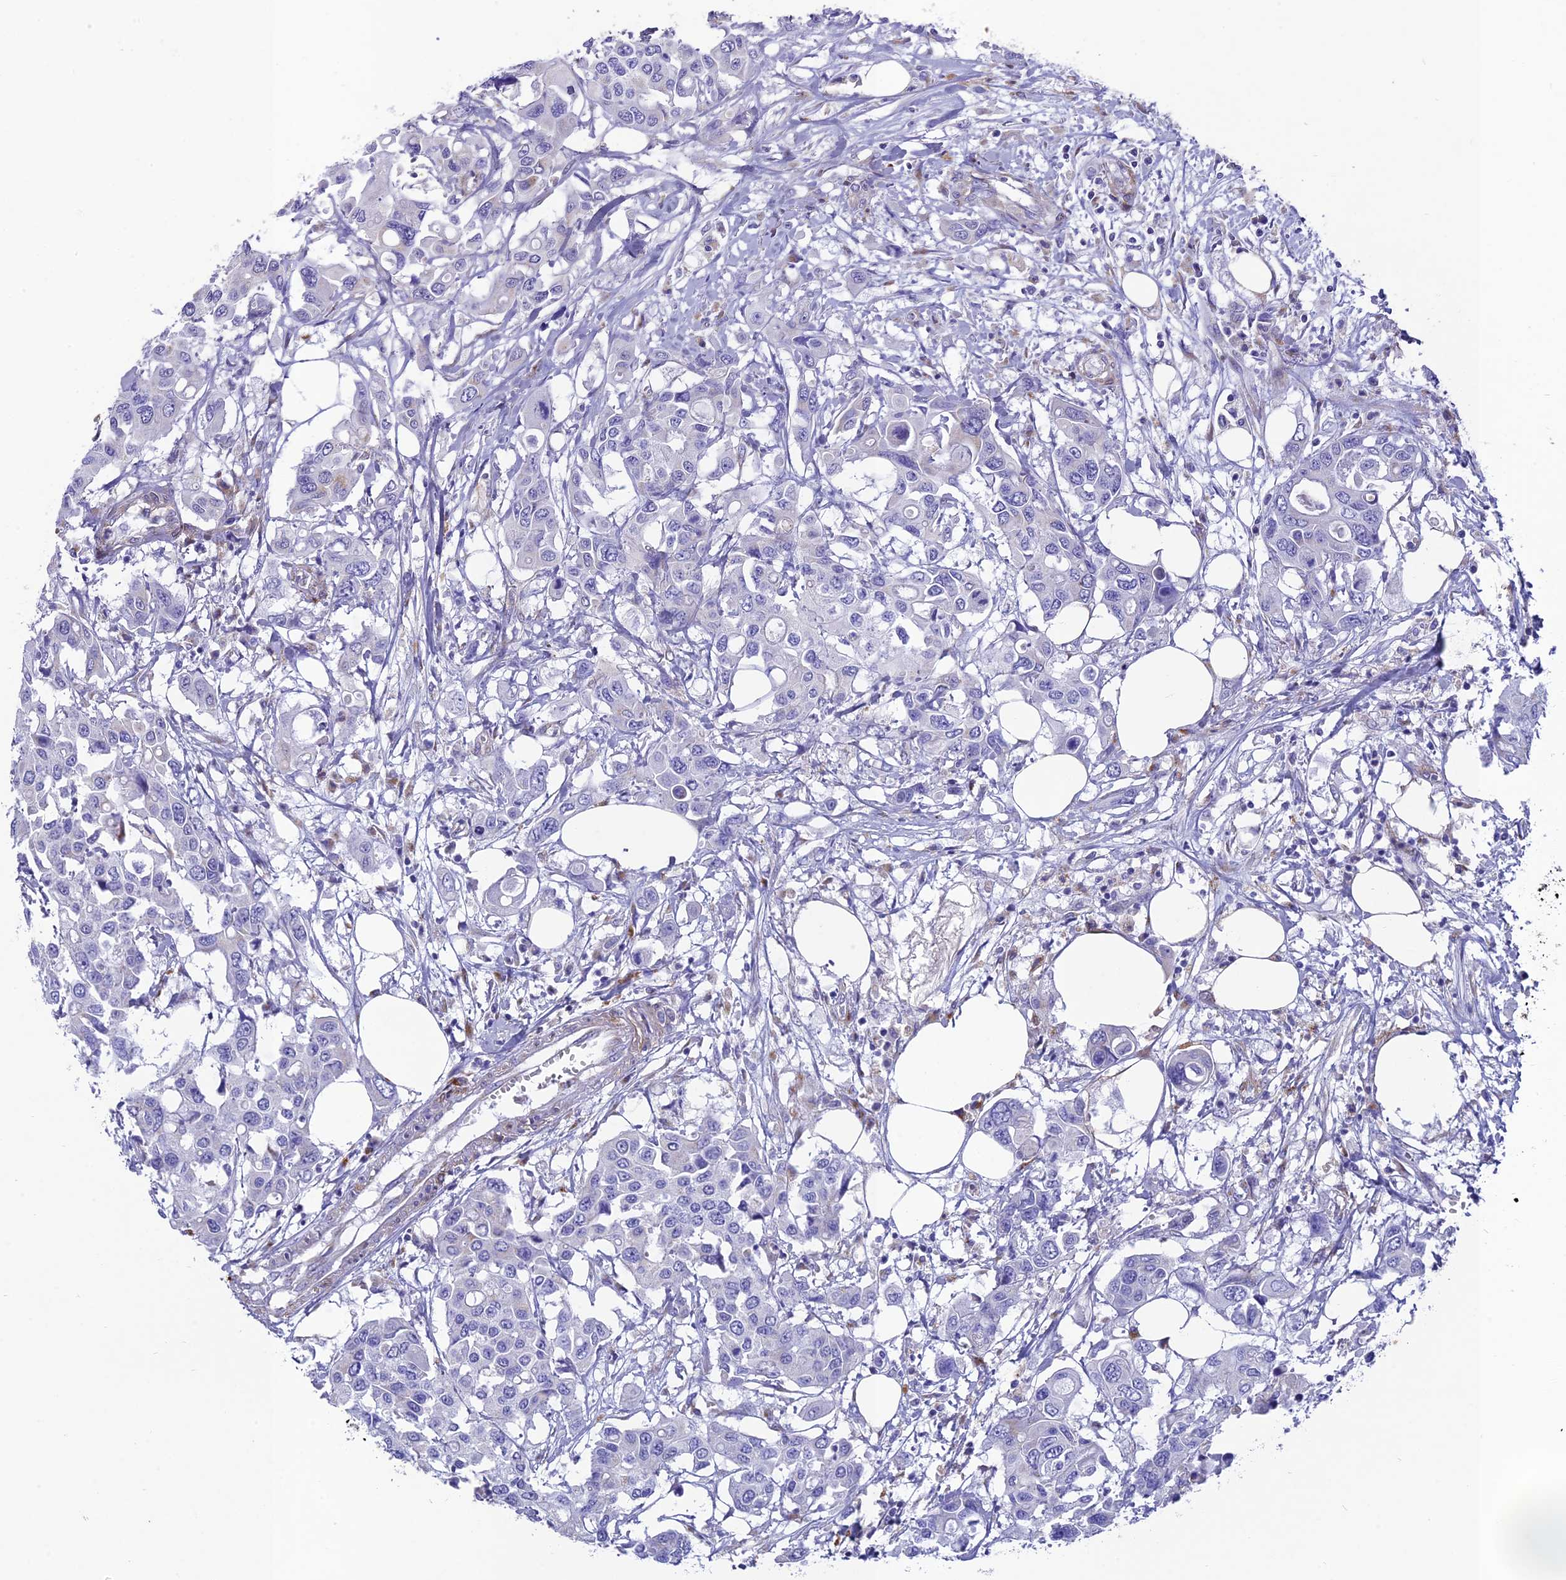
{"staining": {"intensity": "negative", "quantity": "none", "location": "none"}, "tissue": "colorectal cancer", "cell_type": "Tumor cells", "image_type": "cancer", "snomed": [{"axis": "morphology", "description": "Adenocarcinoma, NOS"}, {"axis": "topography", "description": "Colon"}], "caption": "IHC photomicrograph of human colorectal cancer (adenocarcinoma) stained for a protein (brown), which demonstrates no positivity in tumor cells.", "gene": "TNS1", "patient": {"sex": "male", "age": 77}}